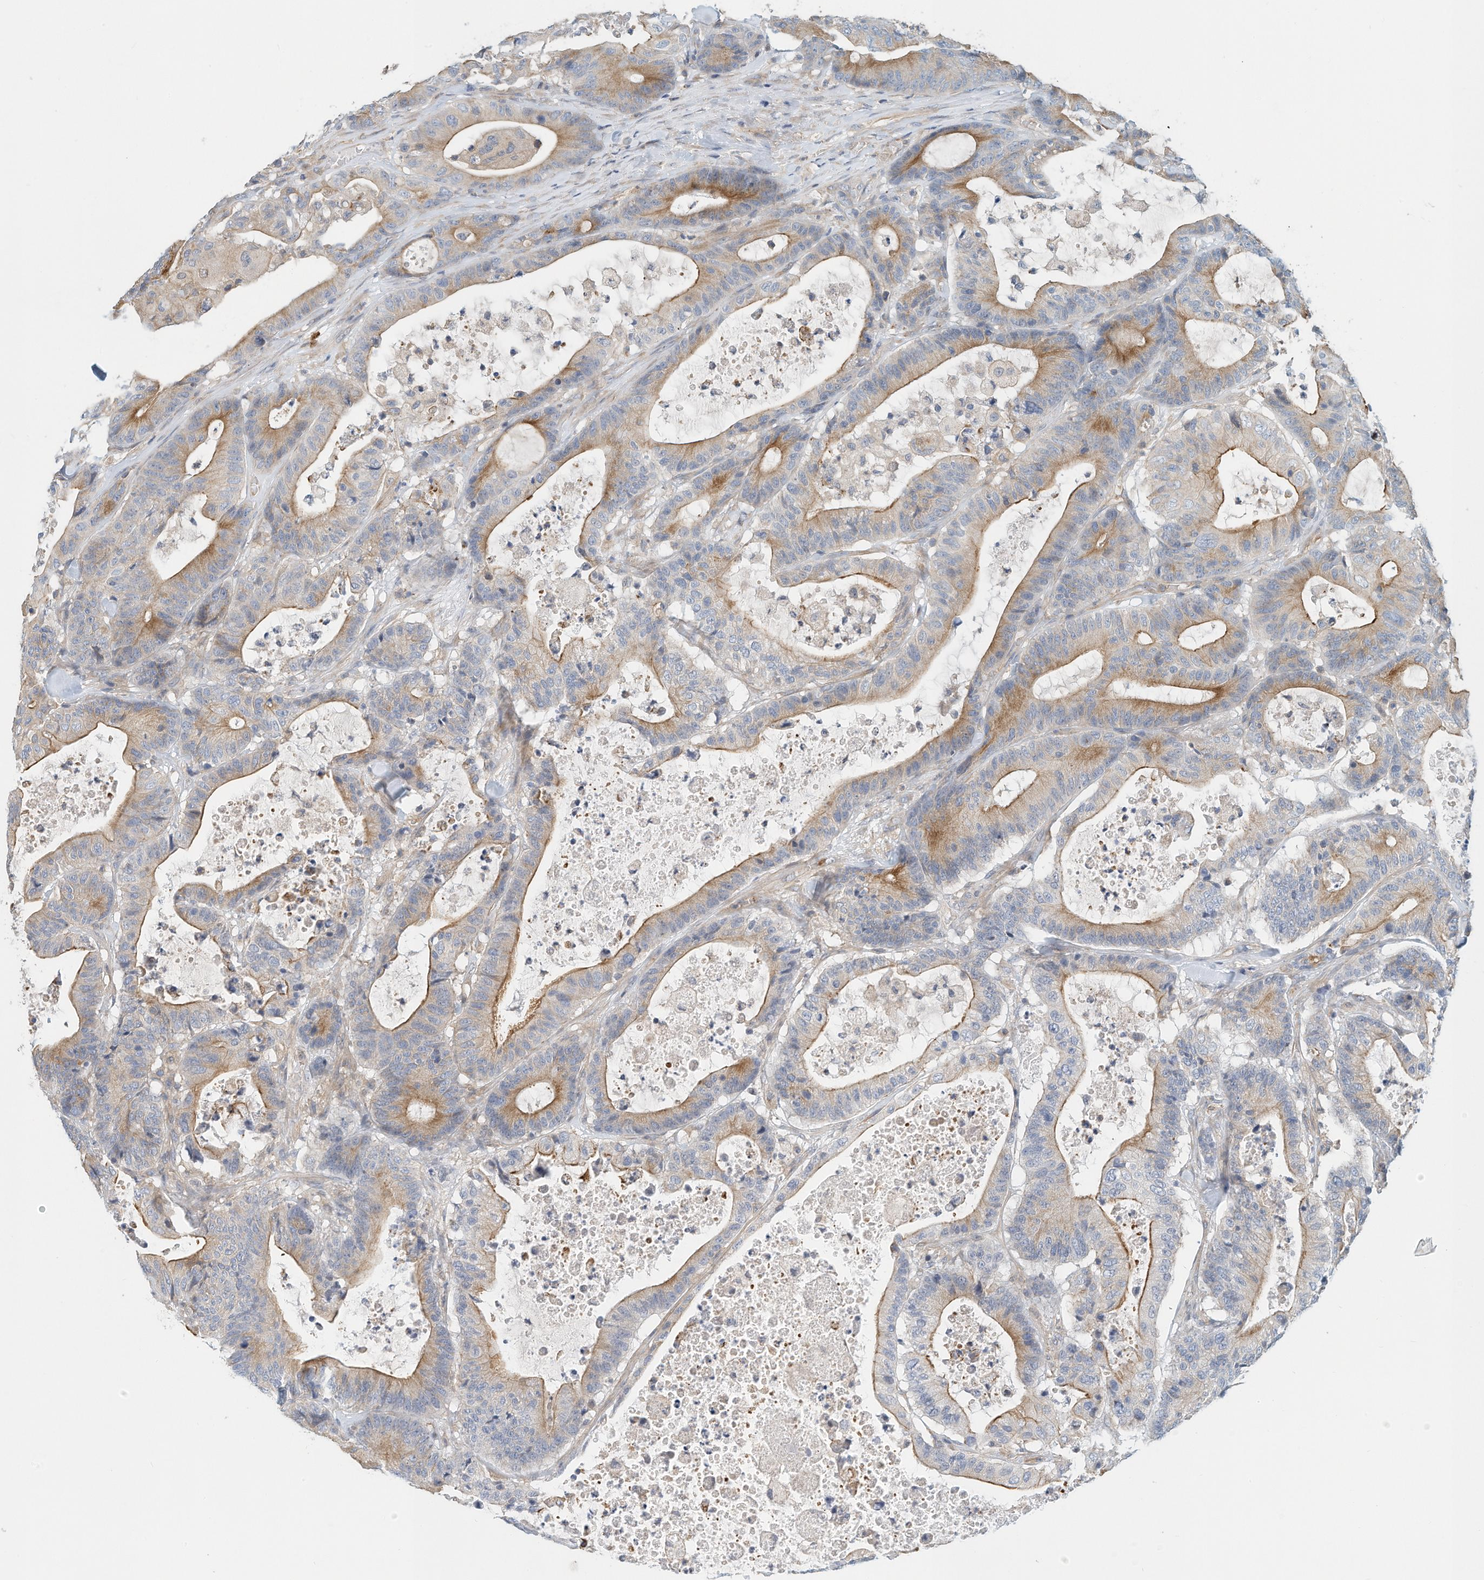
{"staining": {"intensity": "moderate", "quantity": "25%-75%", "location": "cytoplasmic/membranous"}, "tissue": "colorectal cancer", "cell_type": "Tumor cells", "image_type": "cancer", "snomed": [{"axis": "morphology", "description": "Adenocarcinoma, NOS"}, {"axis": "topography", "description": "Colon"}], "caption": "A brown stain labels moderate cytoplasmic/membranous staining of a protein in human colorectal adenocarcinoma tumor cells.", "gene": "MICAL1", "patient": {"sex": "female", "age": 84}}